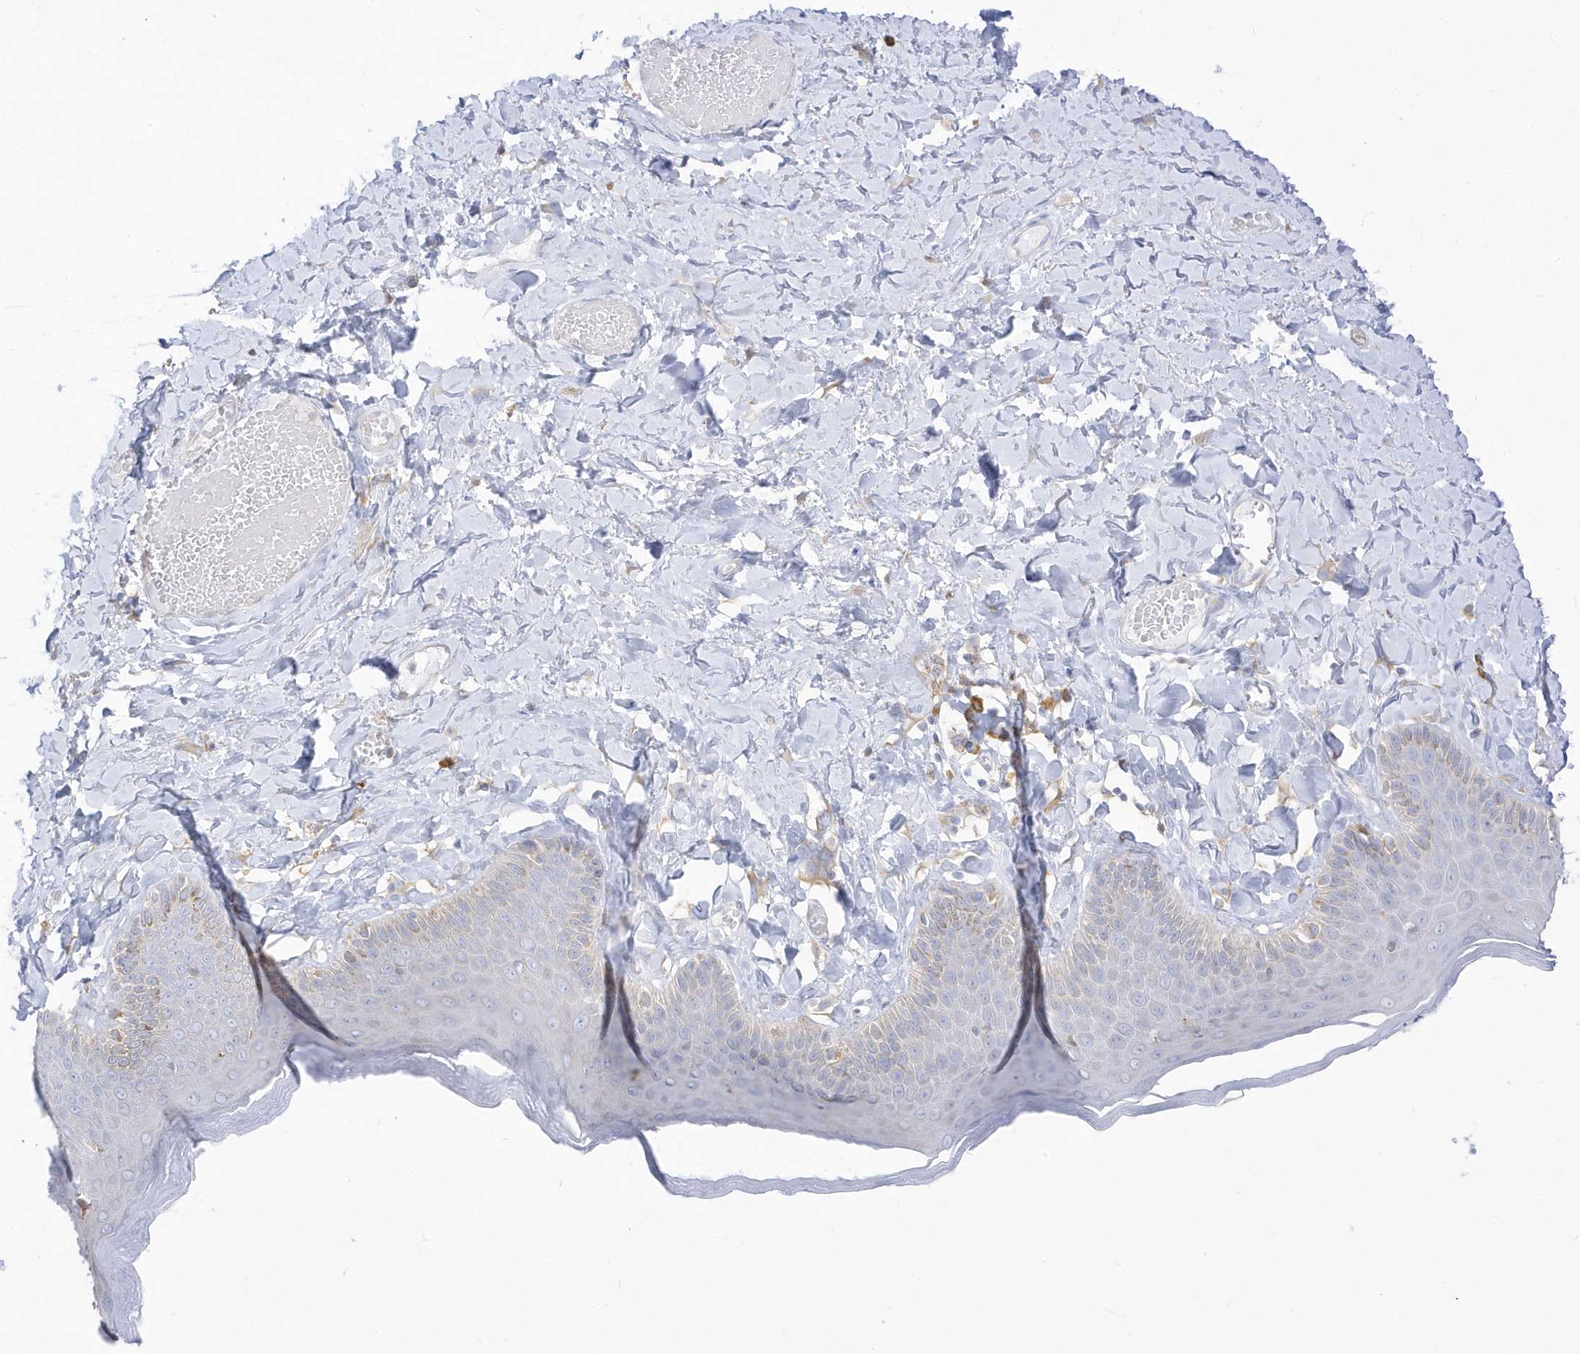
{"staining": {"intensity": "weak", "quantity": "<25%", "location": "cytoplasmic/membranous"}, "tissue": "skin", "cell_type": "Epidermal cells", "image_type": "normal", "snomed": [{"axis": "morphology", "description": "Normal tissue, NOS"}, {"axis": "topography", "description": "Anal"}], "caption": "Epidermal cells are negative for brown protein staining in normal skin.", "gene": "PDIA6", "patient": {"sex": "male", "age": 69}}